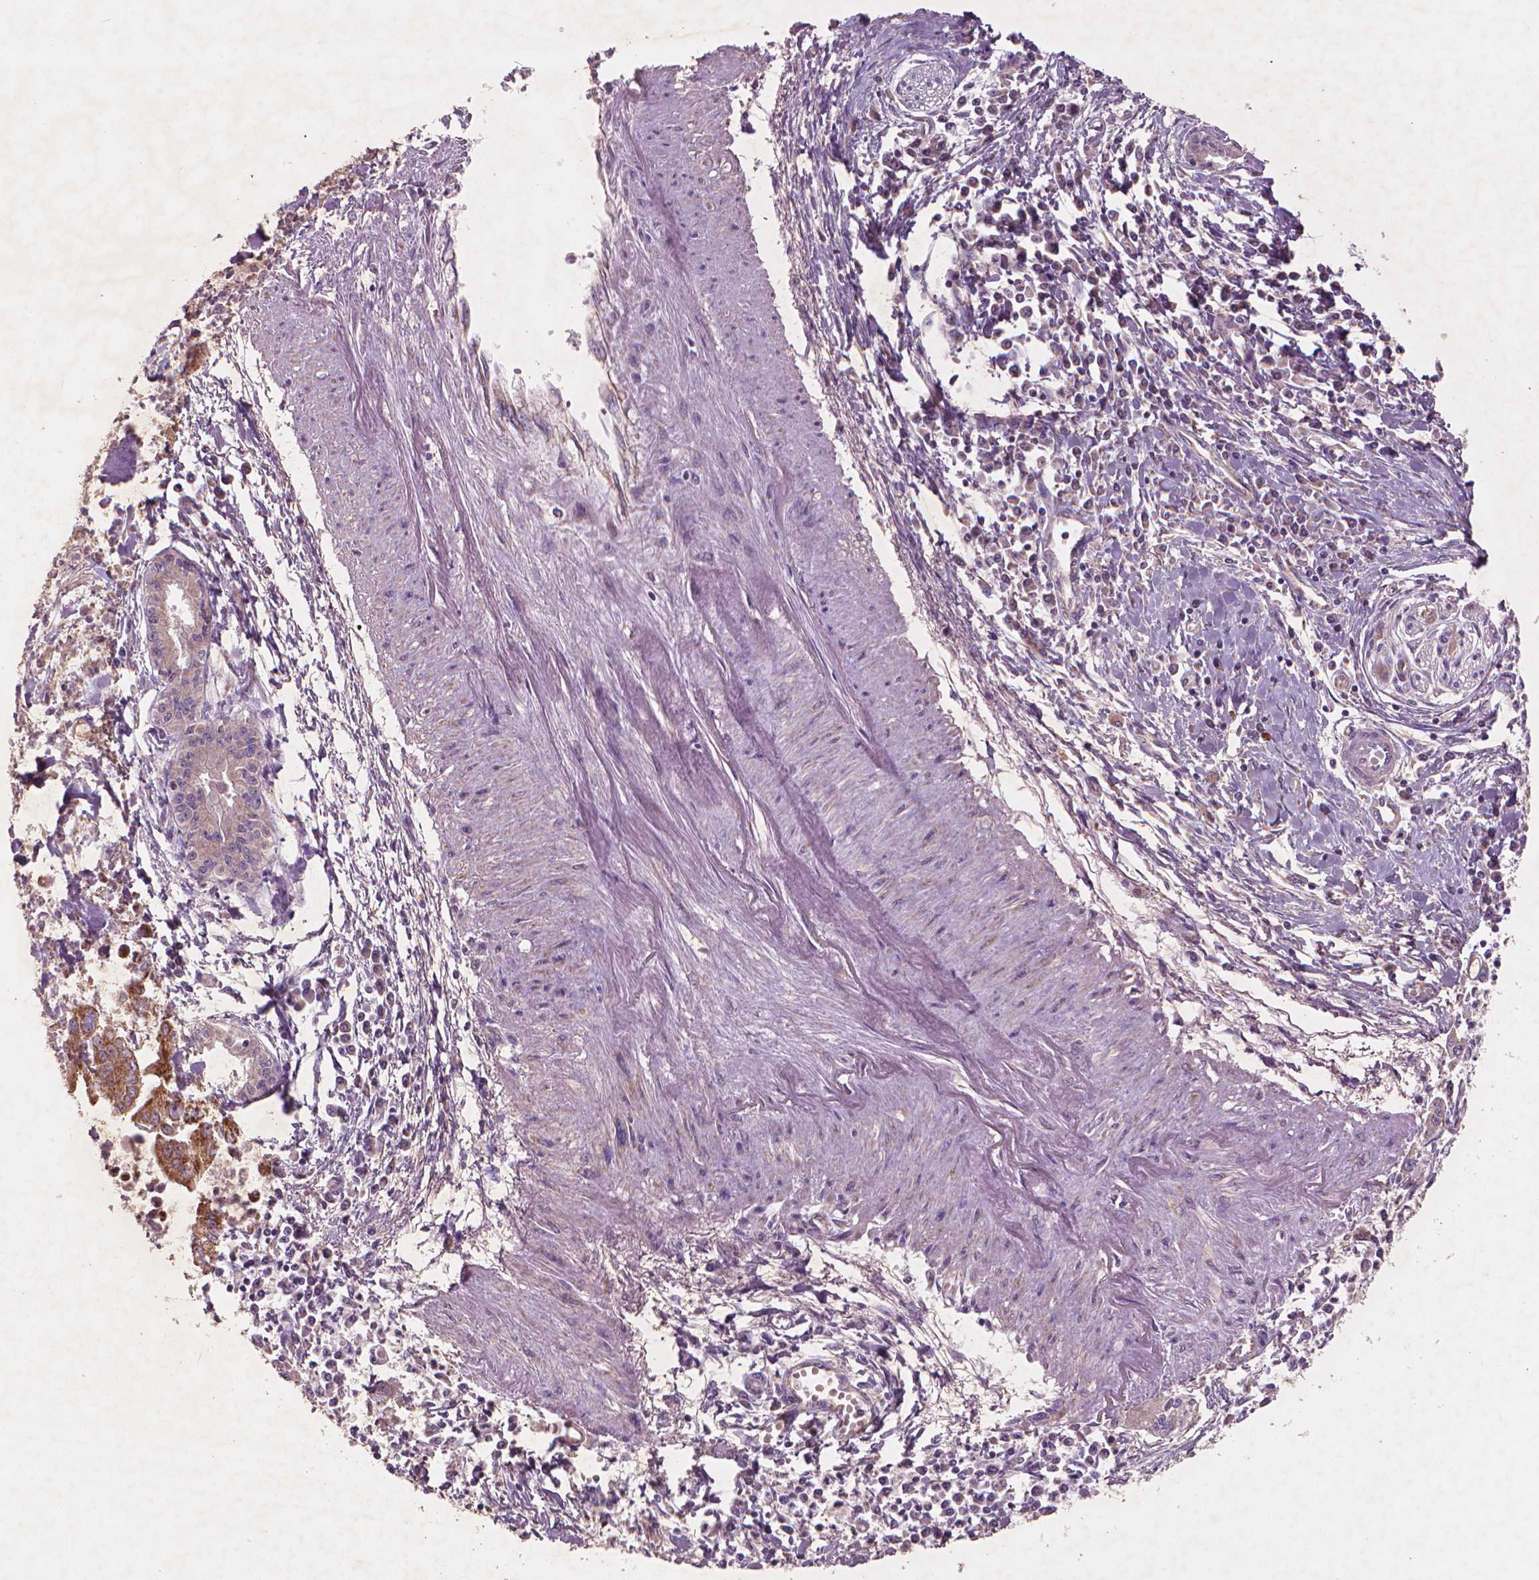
{"staining": {"intensity": "moderate", "quantity": "25%-75%", "location": "cytoplasmic/membranous"}, "tissue": "pancreatic cancer", "cell_type": "Tumor cells", "image_type": "cancer", "snomed": [{"axis": "morphology", "description": "Adenocarcinoma, NOS"}, {"axis": "topography", "description": "Pancreas"}], "caption": "There is medium levels of moderate cytoplasmic/membranous expression in tumor cells of pancreatic cancer (adenocarcinoma), as demonstrated by immunohistochemical staining (brown color).", "gene": "NLRX1", "patient": {"sex": "male", "age": 72}}